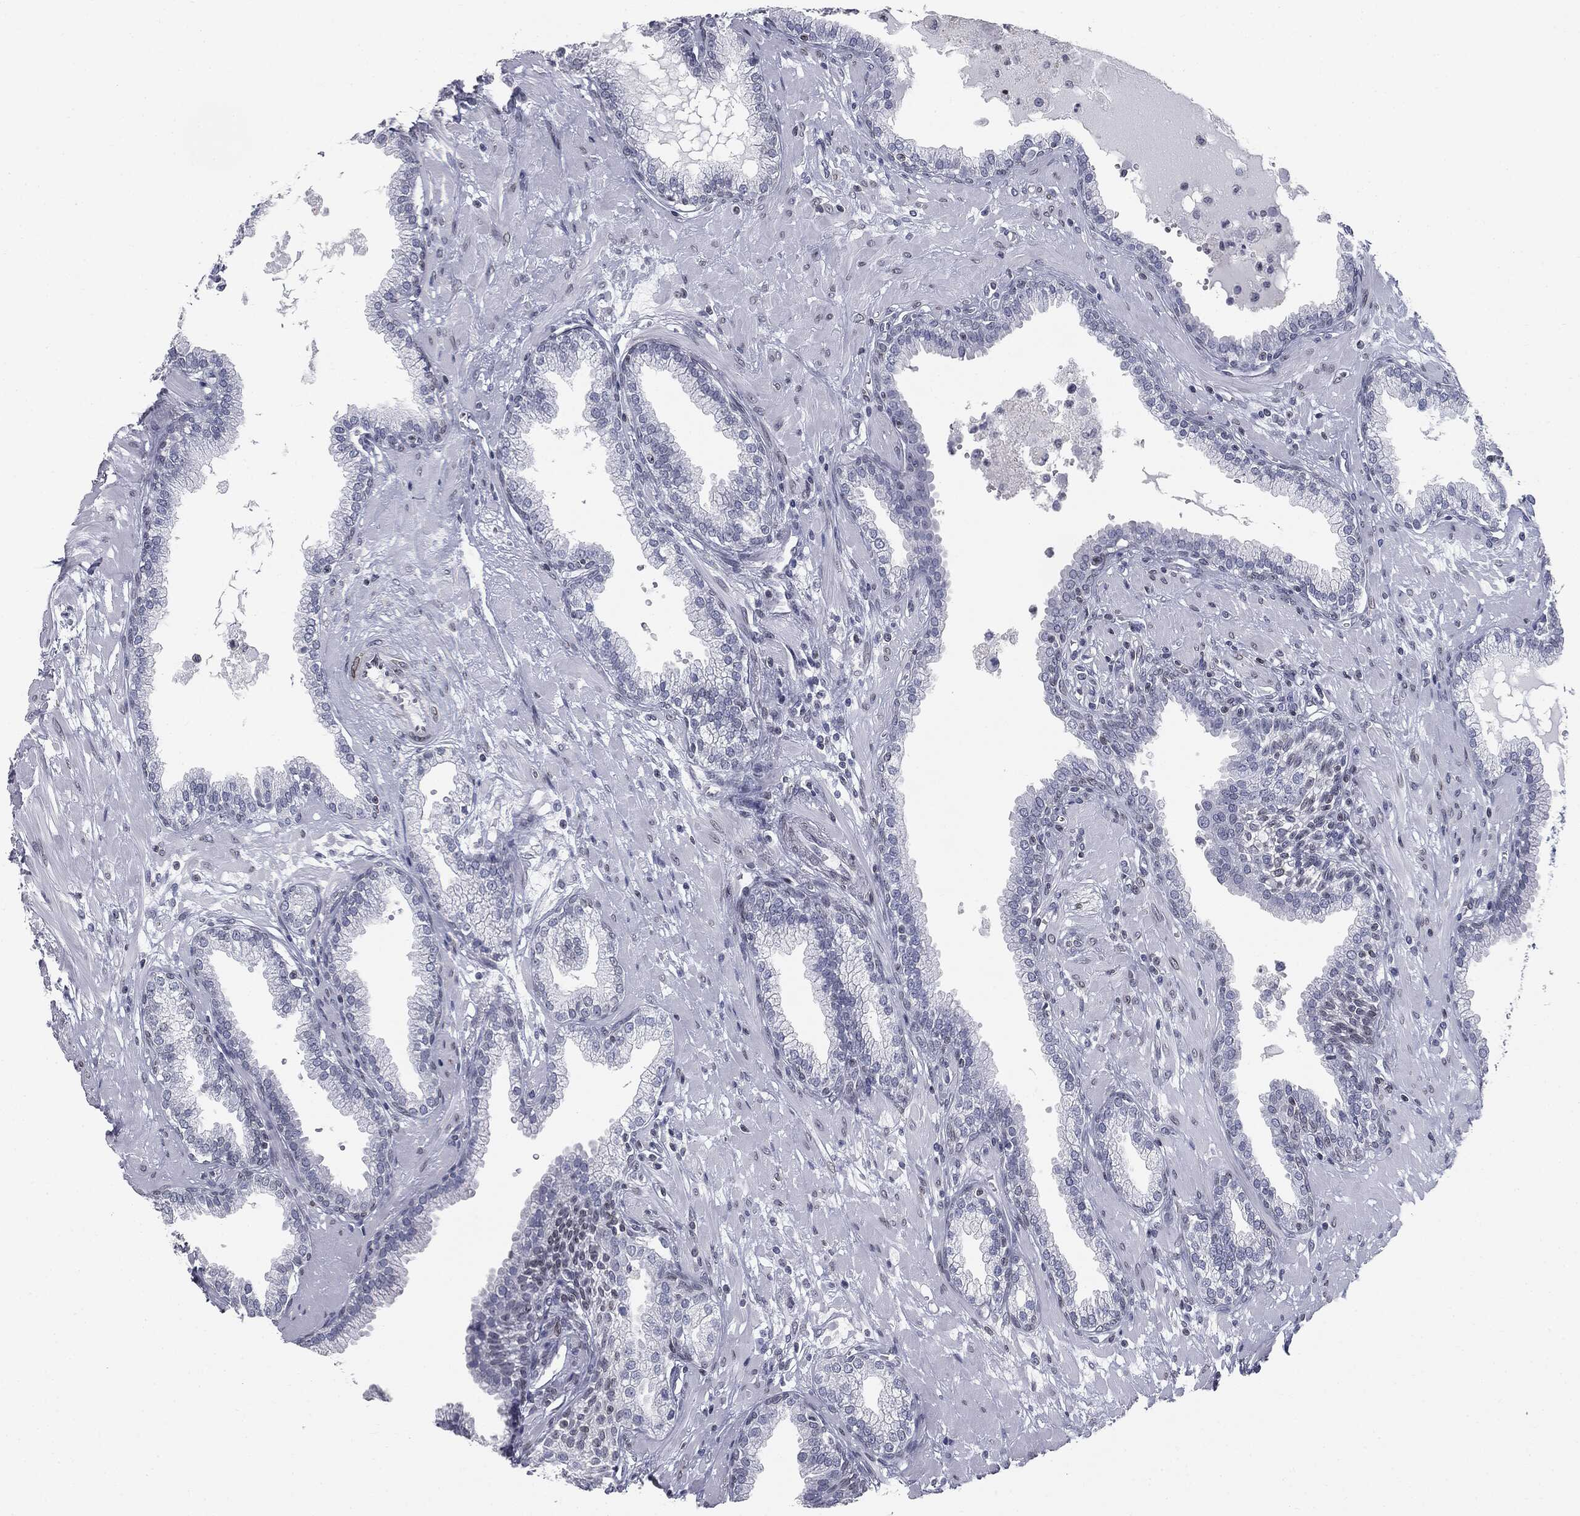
{"staining": {"intensity": "negative", "quantity": "none", "location": "none"}, "tissue": "prostate", "cell_type": "Glandular cells", "image_type": "normal", "snomed": [{"axis": "morphology", "description": "Normal tissue, NOS"}, {"axis": "topography", "description": "Prostate"}], "caption": "Glandular cells are negative for brown protein staining in benign prostate. (Immunohistochemistry (ihc), brightfield microscopy, high magnification).", "gene": "ALDOB", "patient": {"sex": "male", "age": 64}}